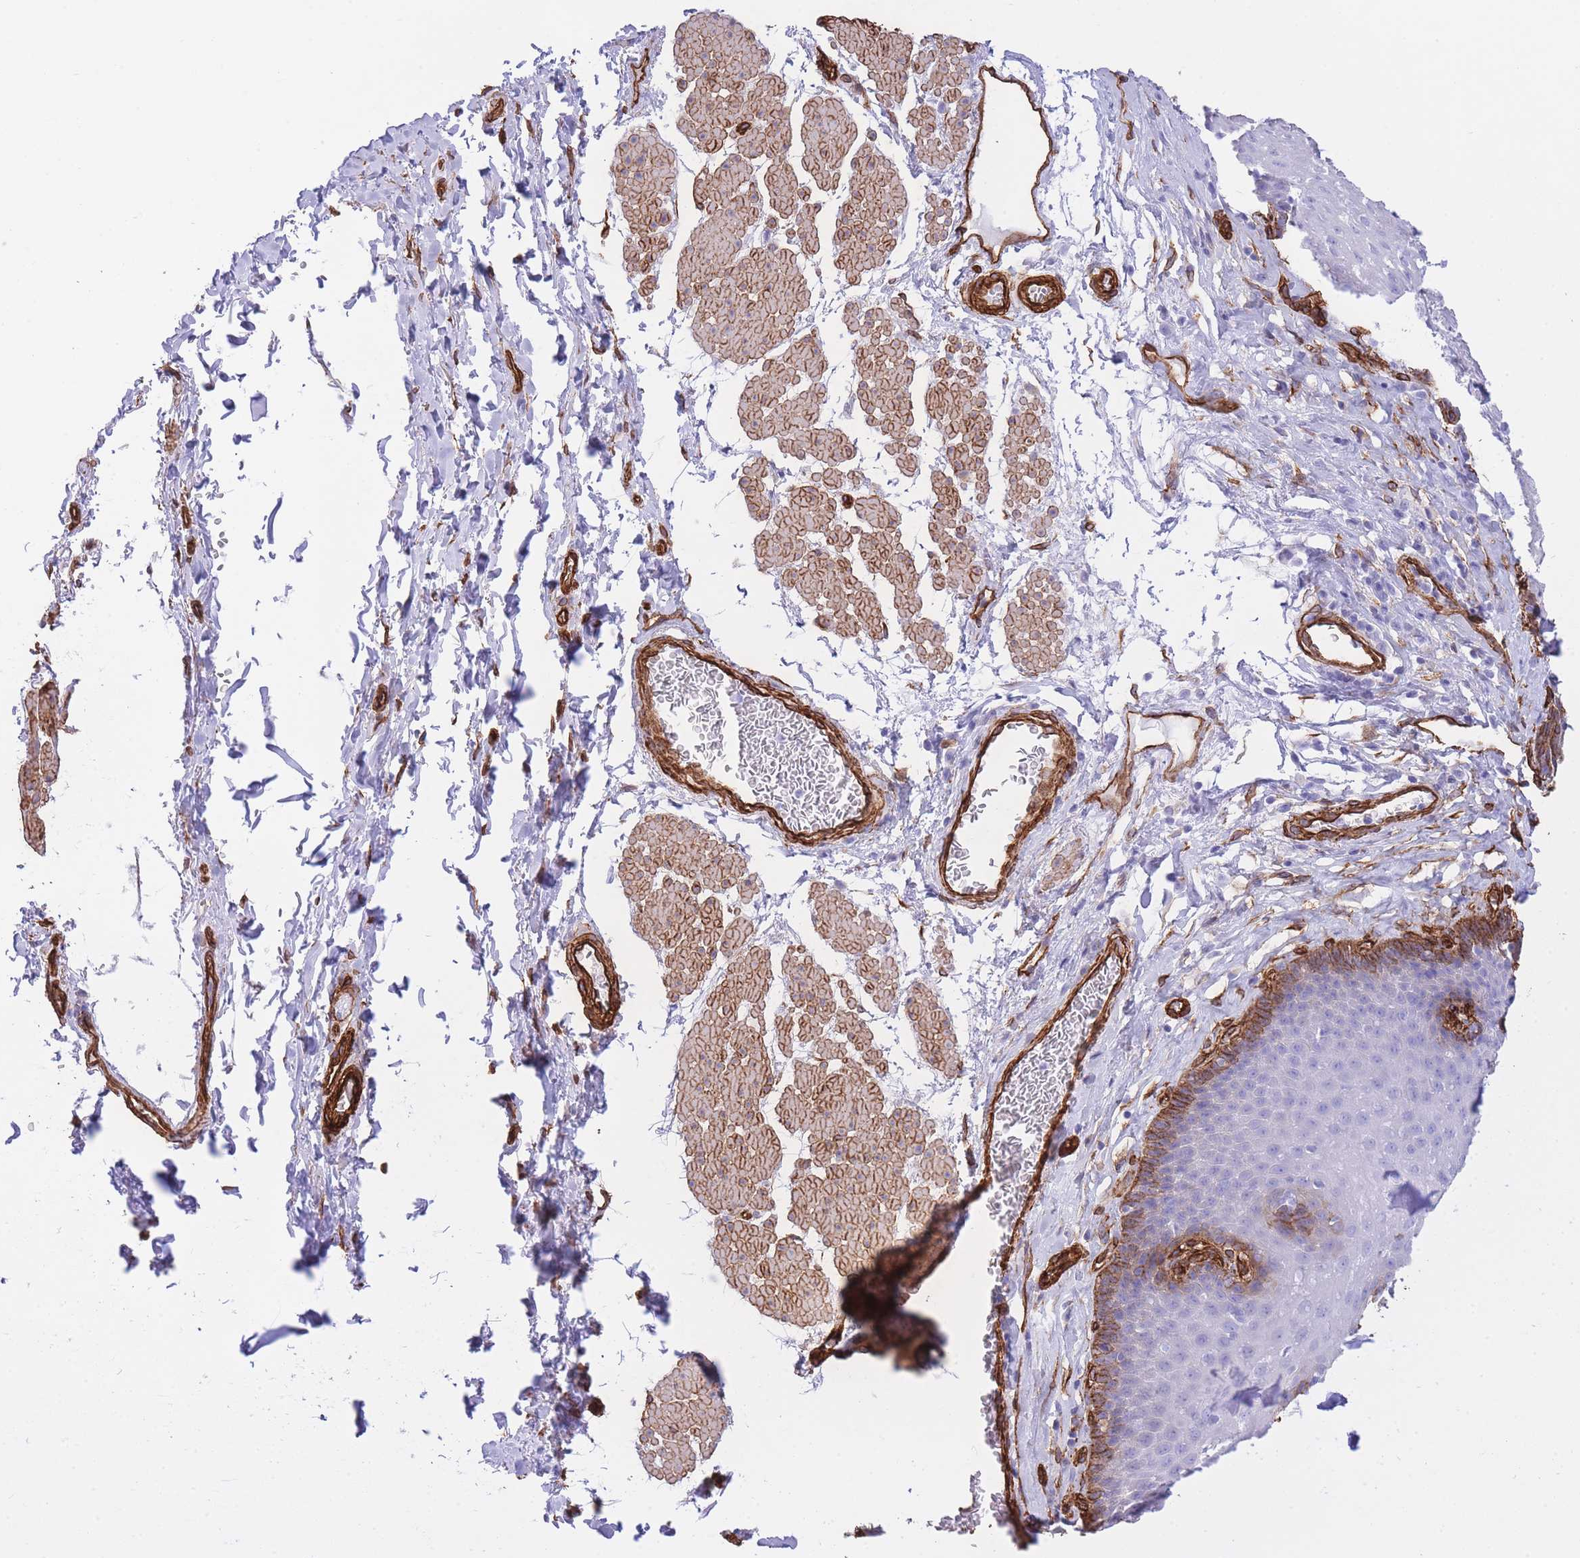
{"staining": {"intensity": "strong", "quantity": "25%-75%", "location": "cytoplasmic/membranous"}, "tissue": "esophagus", "cell_type": "Squamous epithelial cells", "image_type": "normal", "snomed": [{"axis": "morphology", "description": "Normal tissue, NOS"}, {"axis": "topography", "description": "Esophagus"}], "caption": "Esophagus stained with immunohistochemistry displays strong cytoplasmic/membranous expression in approximately 25%-75% of squamous epithelial cells.", "gene": "CAVIN1", "patient": {"sex": "female", "age": 66}}